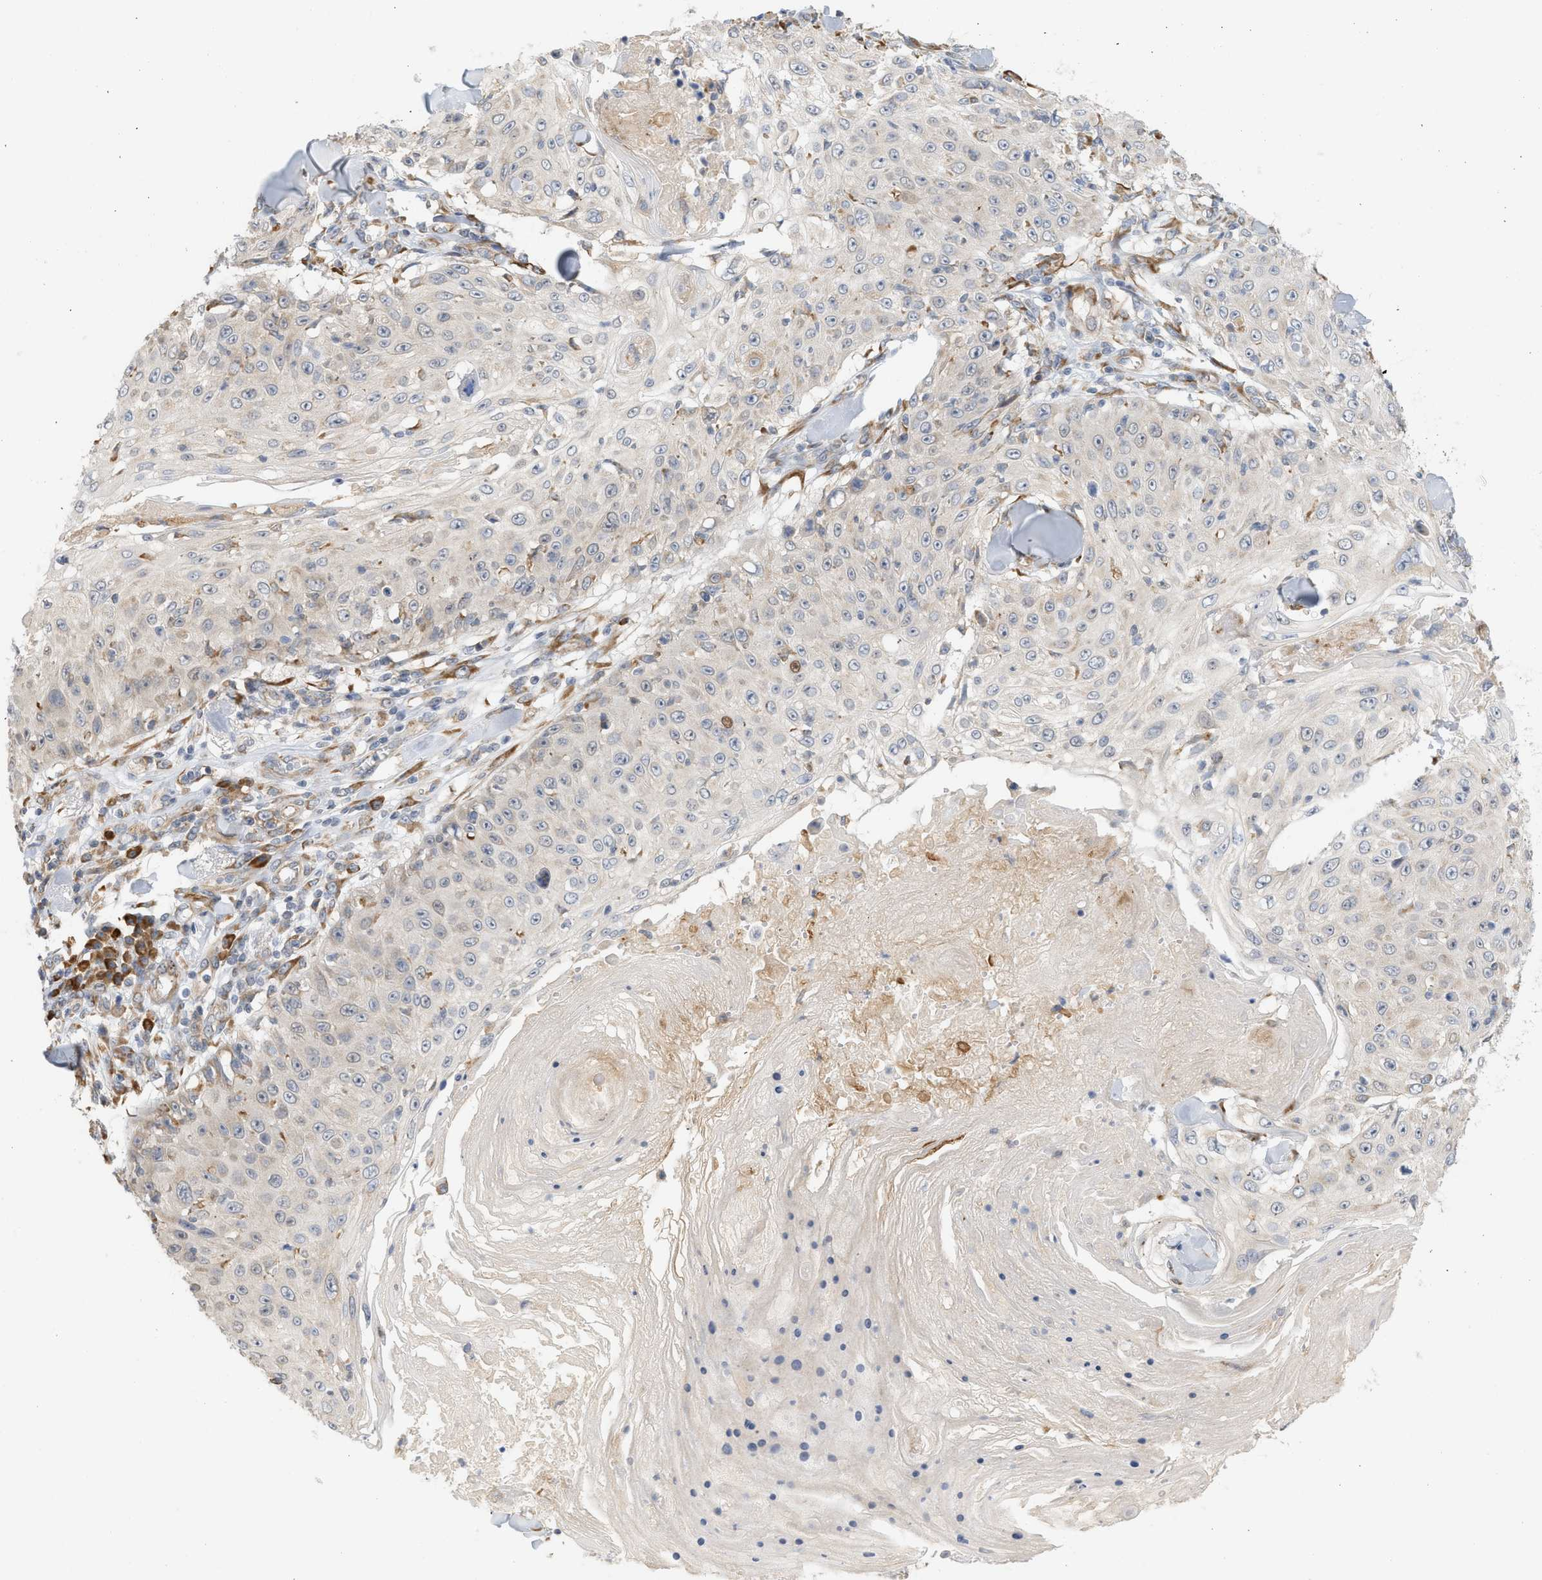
{"staining": {"intensity": "negative", "quantity": "none", "location": "none"}, "tissue": "skin cancer", "cell_type": "Tumor cells", "image_type": "cancer", "snomed": [{"axis": "morphology", "description": "Squamous cell carcinoma, NOS"}, {"axis": "topography", "description": "Skin"}], "caption": "A high-resolution photomicrograph shows IHC staining of skin squamous cell carcinoma, which exhibits no significant expression in tumor cells.", "gene": "SVOP", "patient": {"sex": "male", "age": 86}}